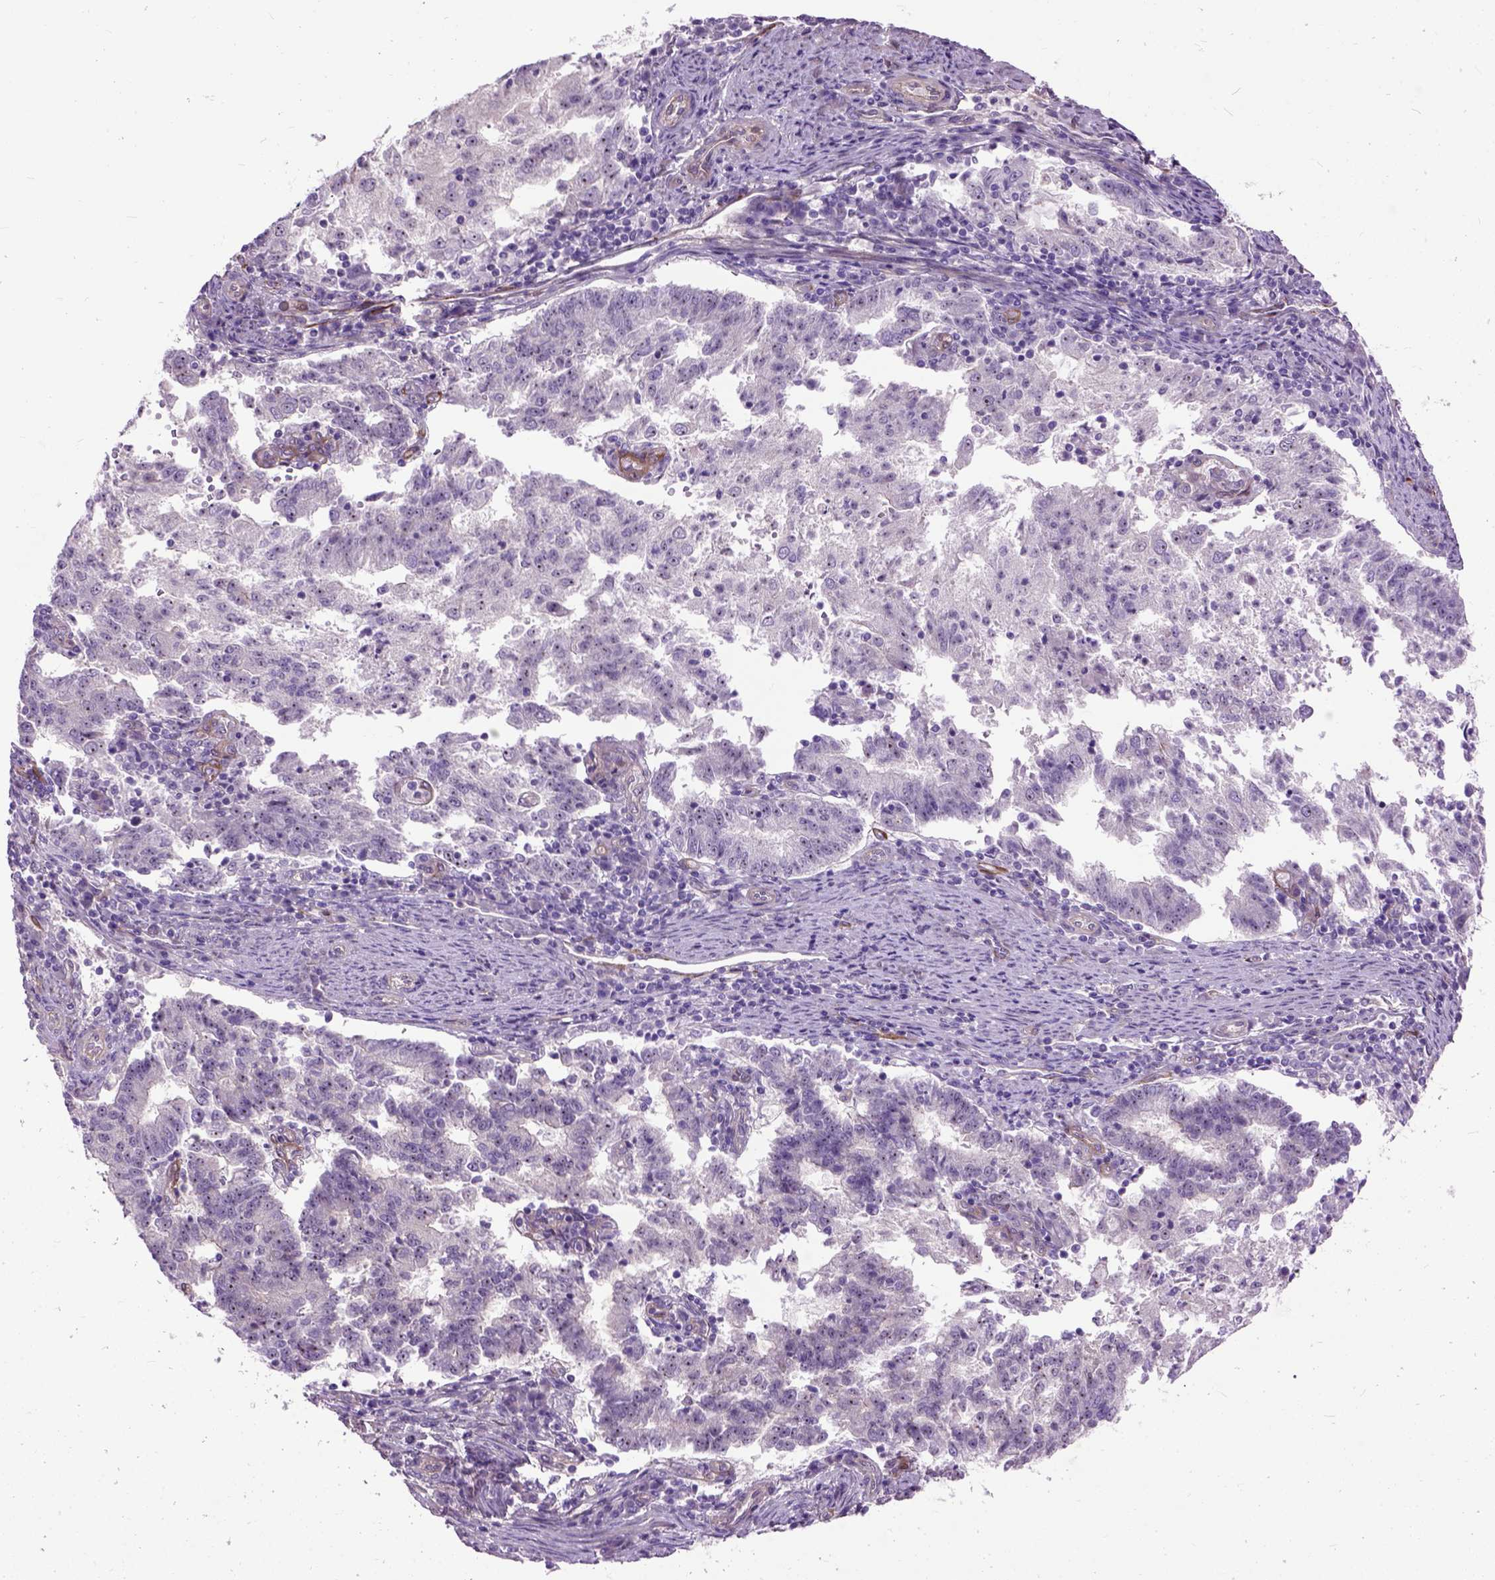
{"staining": {"intensity": "negative", "quantity": "none", "location": "none"}, "tissue": "endometrial cancer", "cell_type": "Tumor cells", "image_type": "cancer", "snomed": [{"axis": "morphology", "description": "Adenocarcinoma, NOS"}, {"axis": "topography", "description": "Endometrium"}], "caption": "Immunohistochemistry (IHC) of human adenocarcinoma (endometrial) demonstrates no positivity in tumor cells.", "gene": "MAPT", "patient": {"sex": "female", "age": 82}}